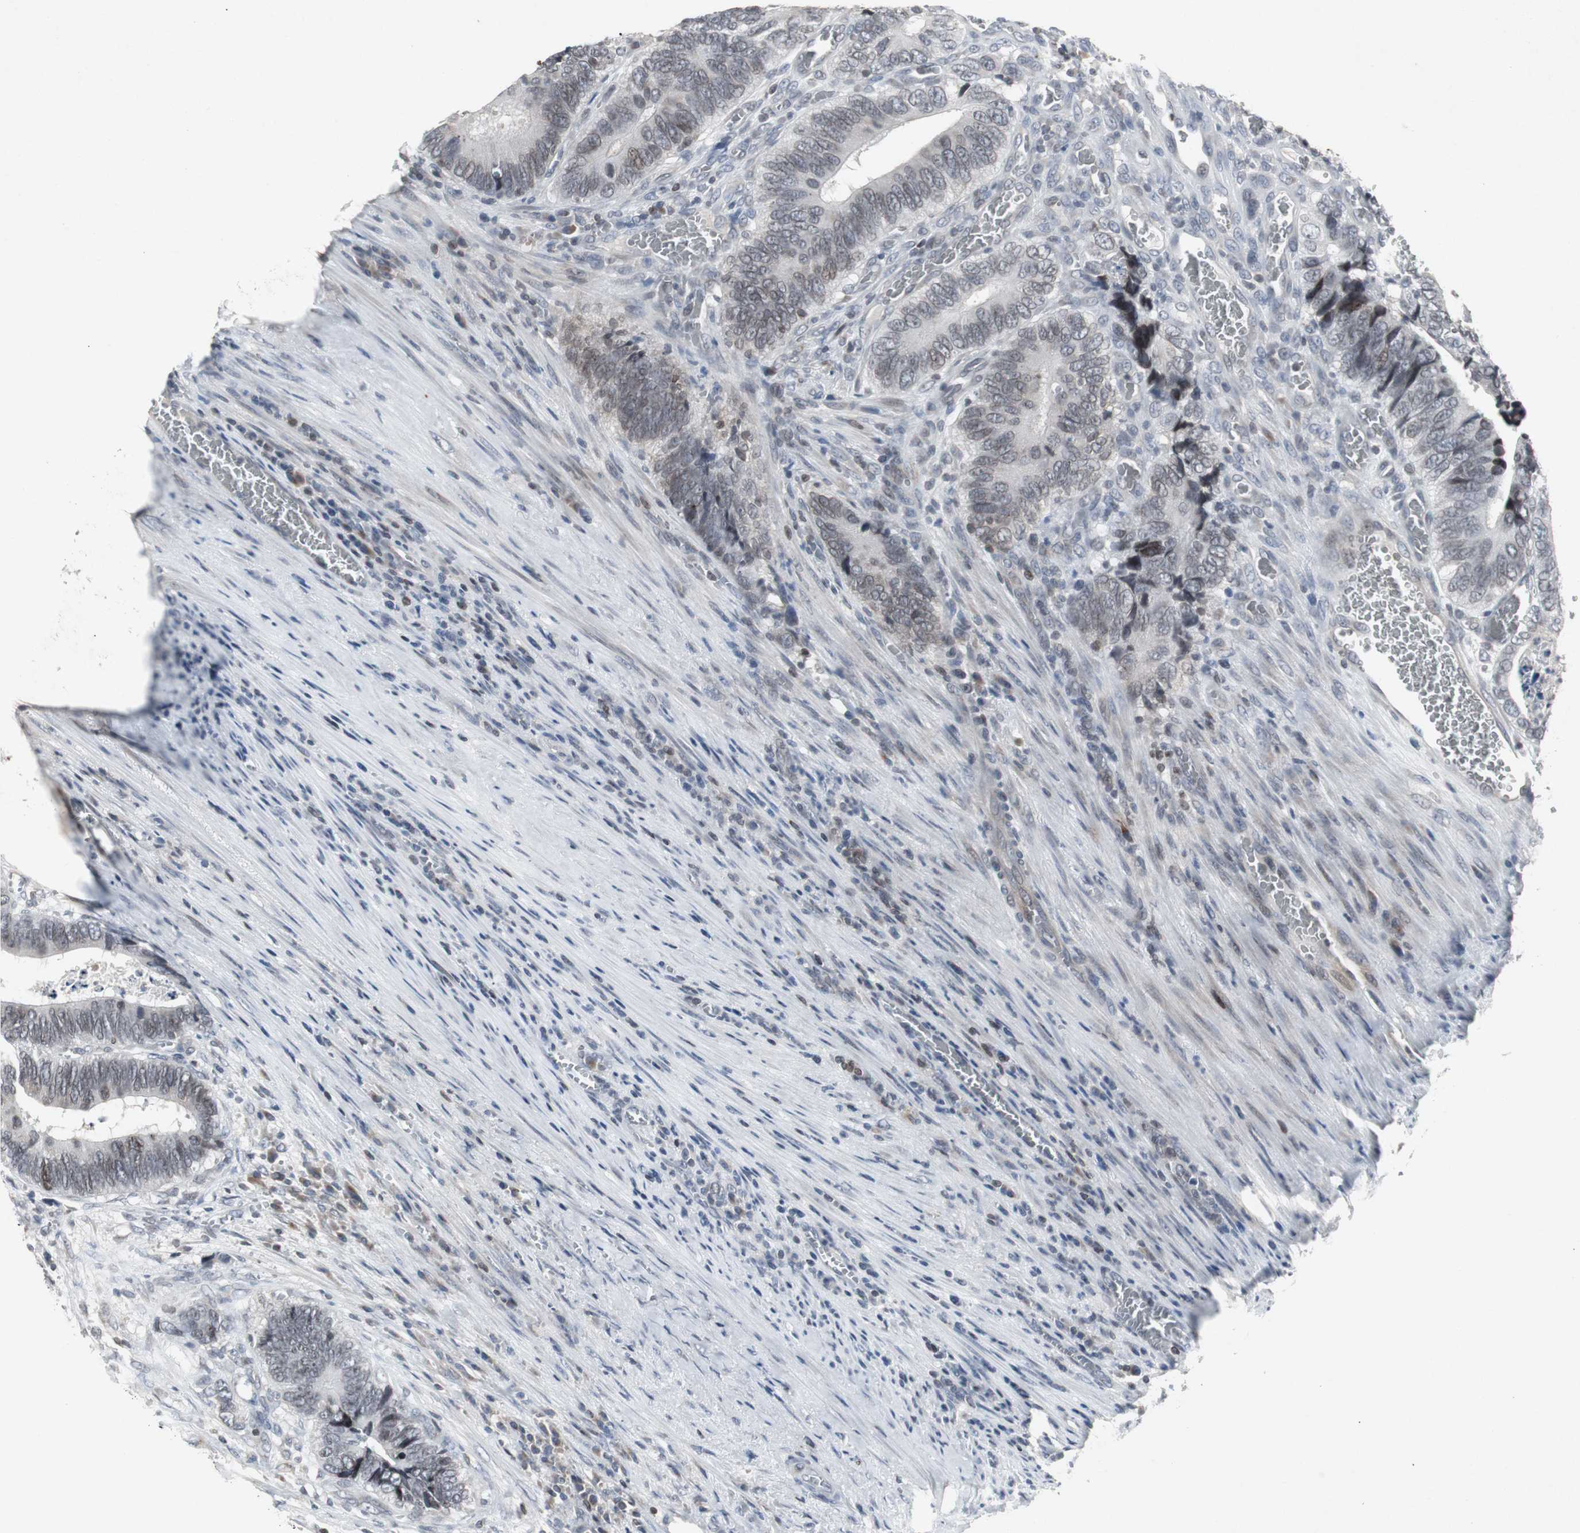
{"staining": {"intensity": "negative", "quantity": "none", "location": "none"}, "tissue": "colorectal cancer", "cell_type": "Tumor cells", "image_type": "cancer", "snomed": [{"axis": "morphology", "description": "Adenocarcinoma, NOS"}, {"axis": "topography", "description": "Colon"}], "caption": "Image shows no protein staining in tumor cells of colorectal cancer (adenocarcinoma) tissue.", "gene": "ZNF396", "patient": {"sex": "male", "age": 72}}